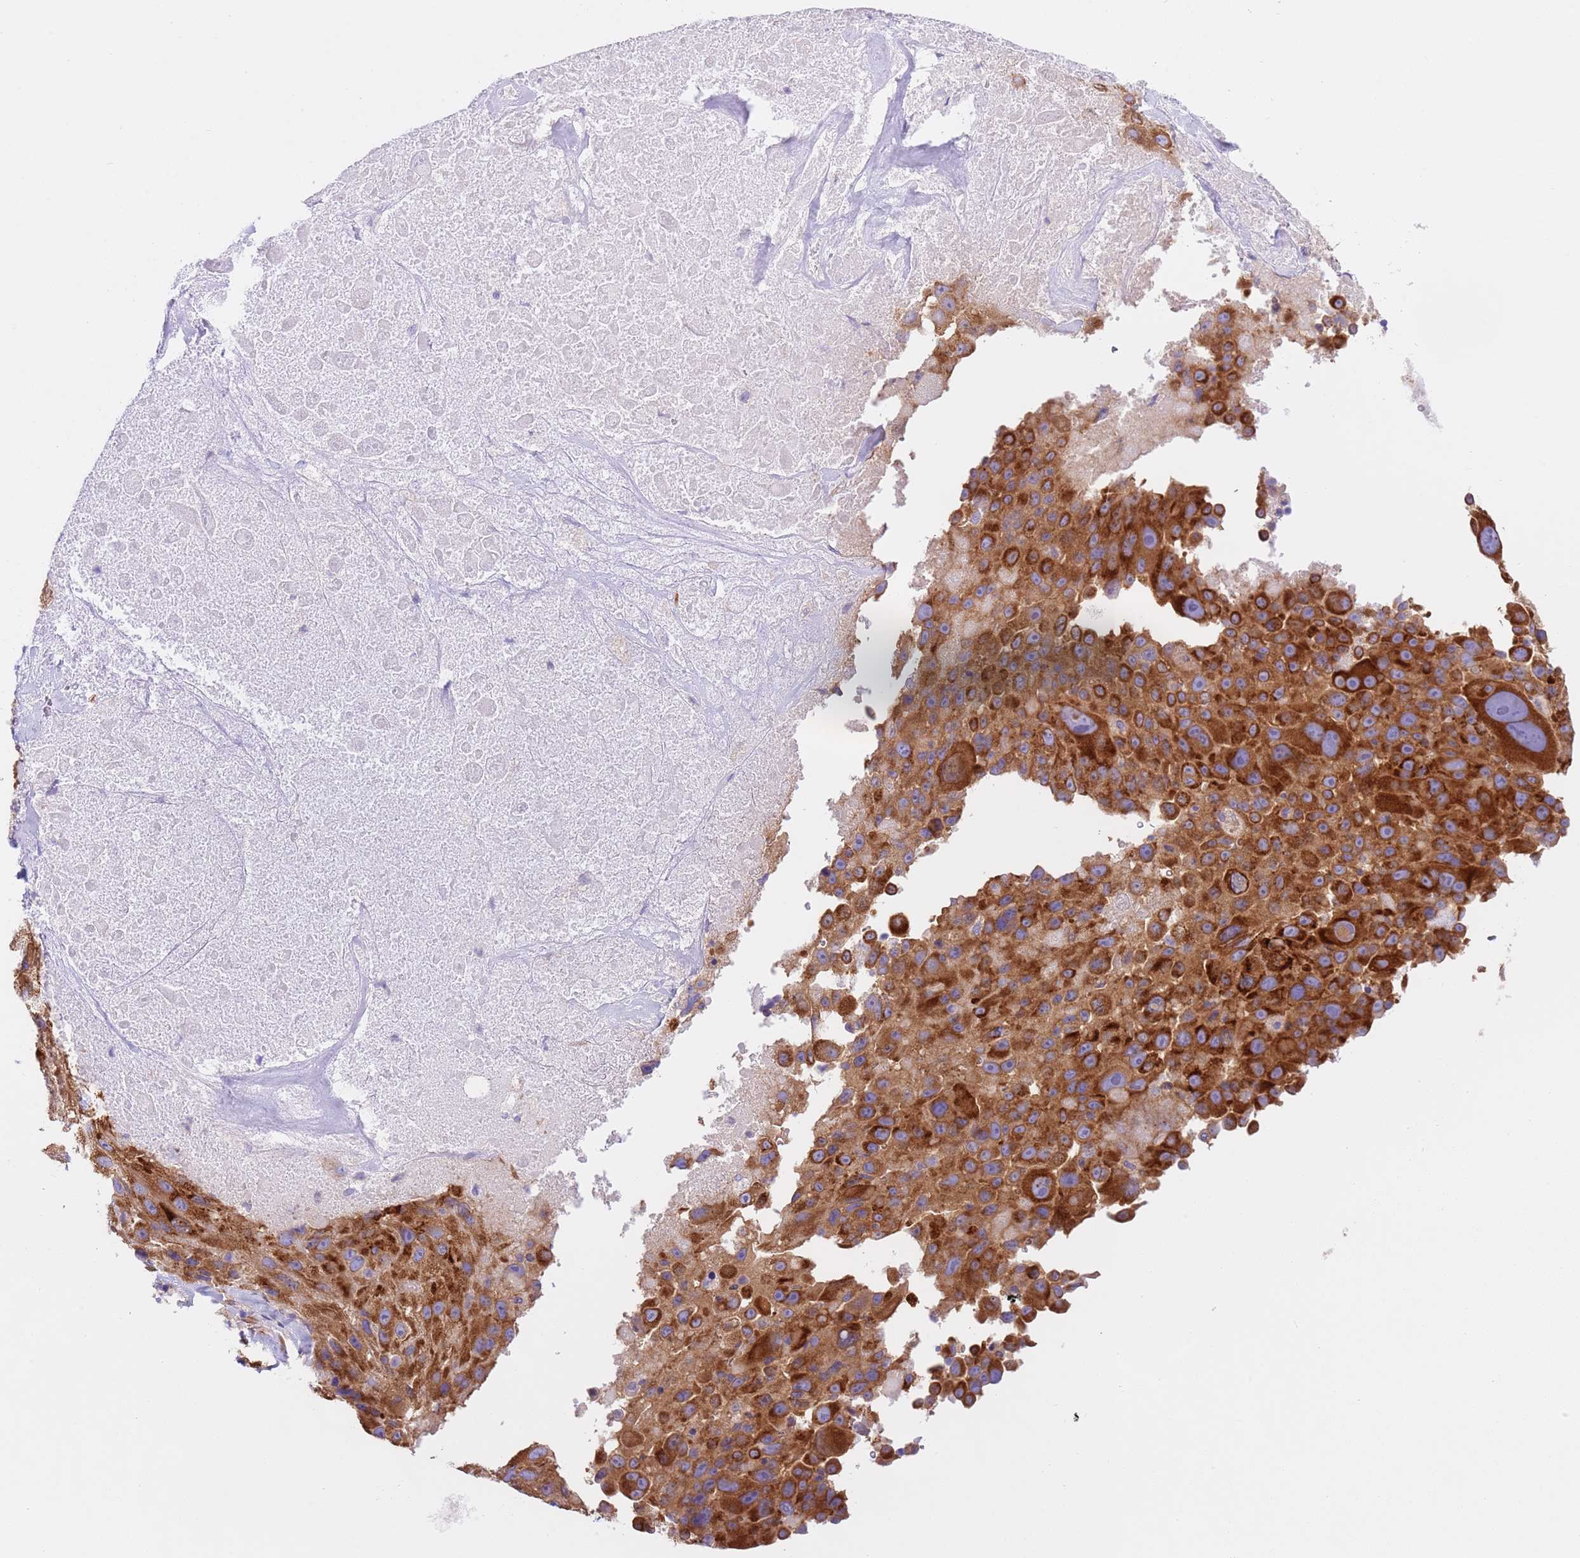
{"staining": {"intensity": "strong", "quantity": ">75%", "location": "cytoplasmic/membranous"}, "tissue": "melanoma", "cell_type": "Tumor cells", "image_type": "cancer", "snomed": [{"axis": "morphology", "description": "Malignant melanoma, Metastatic site"}, {"axis": "topography", "description": "Lymph node"}], "caption": "A high amount of strong cytoplasmic/membranous expression is present in about >75% of tumor cells in malignant melanoma (metastatic site) tissue.", "gene": "VARS1", "patient": {"sex": "male", "age": 62}}